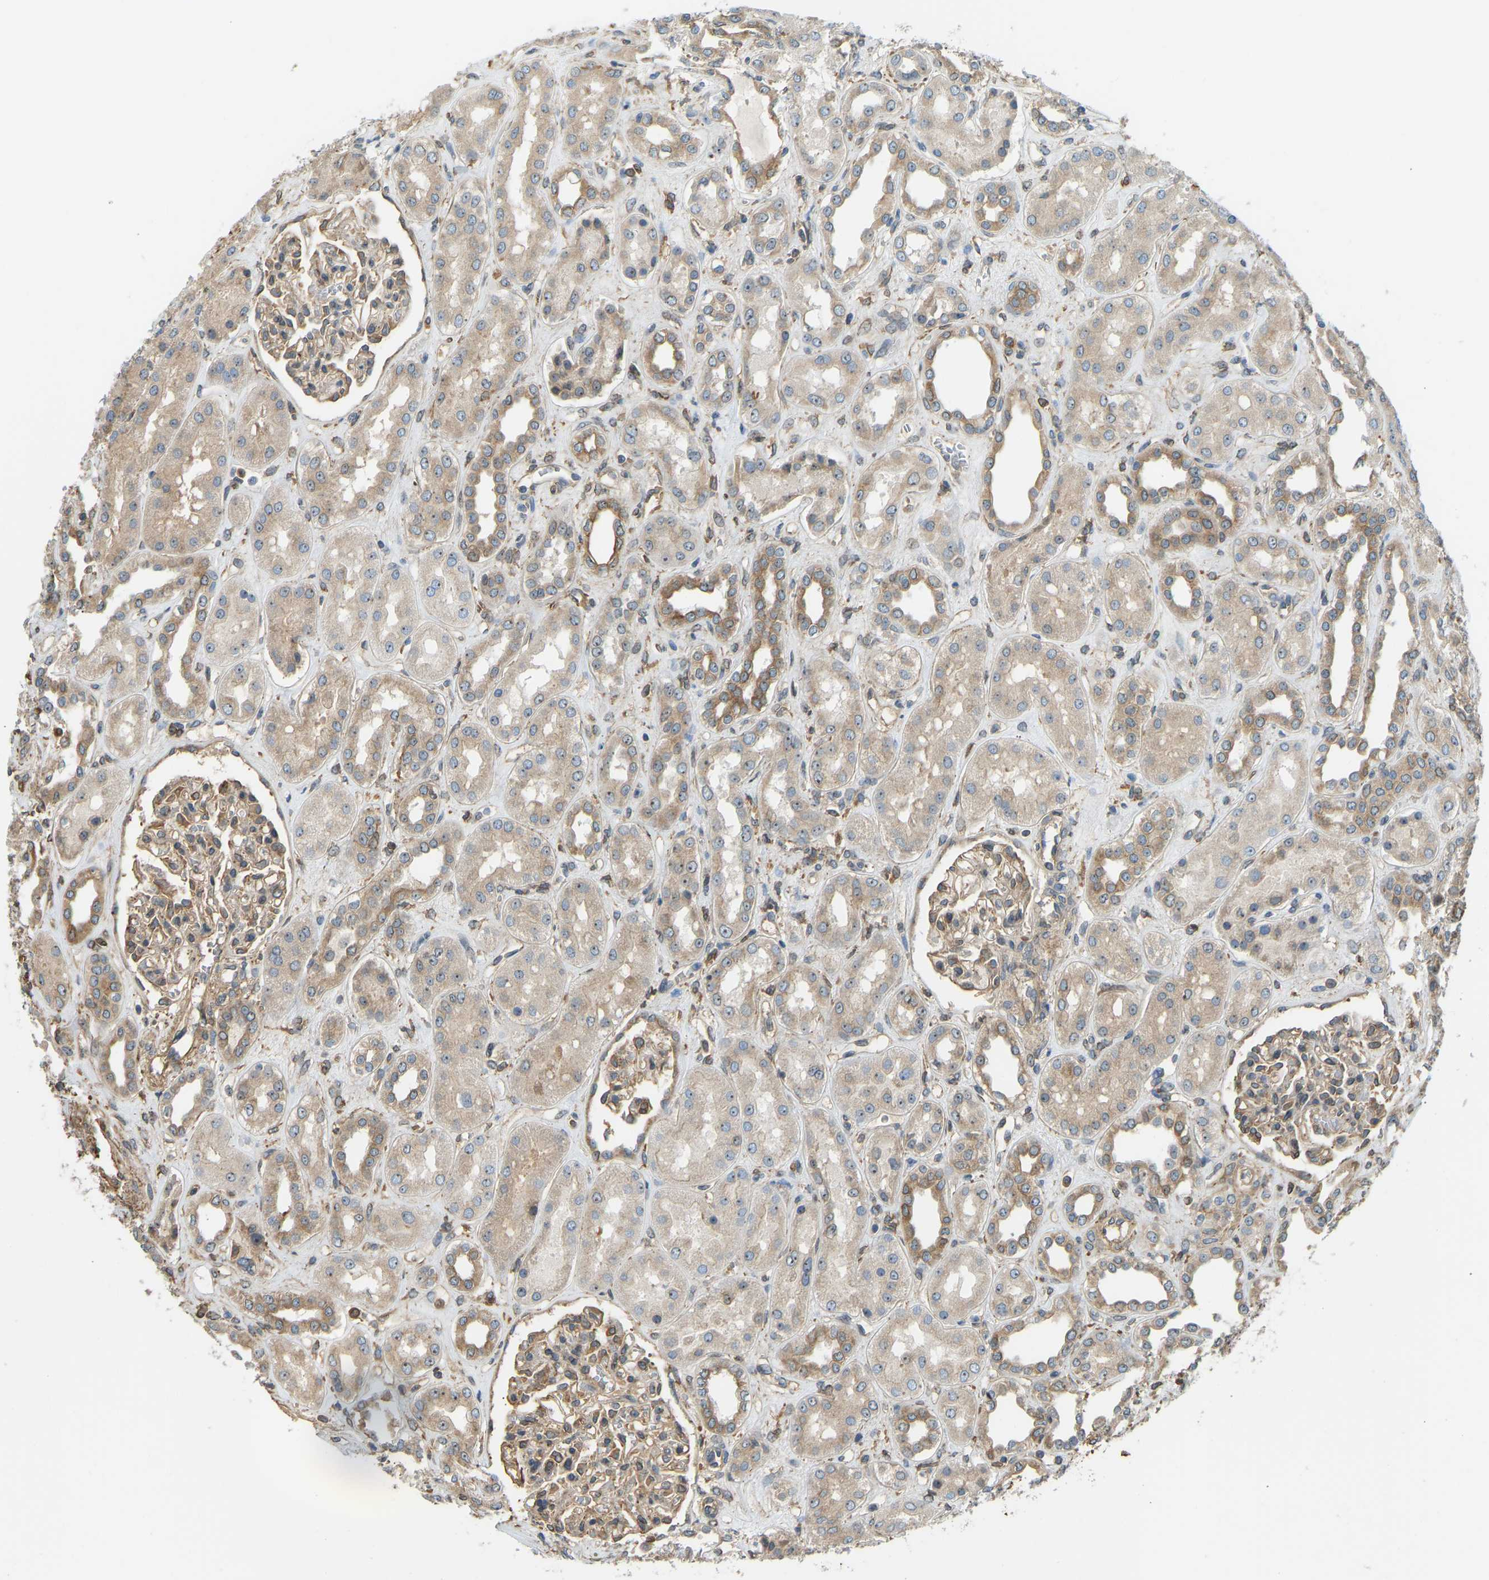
{"staining": {"intensity": "moderate", "quantity": "25%-75%", "location": "cytoplasmic/membranous"}, "tissue": "kidney", "cell_type": "Cells in glomeruli", "image_type": "normal", "snomed": [{"axis": "morphology", "description": "Normal tissue, NOS"}, {"axis": "topography", "description": "Kidney"}], "caption": "Unremarkable kidney demonstrates moderate cytoplasmic/membranous positivity in about 25%-75% of cells in glomeruli (Brightfield microscopy of DAB IHC at high magnification)..", "gene": "OS9", "patient": {"sex": "male", "age": 59}}